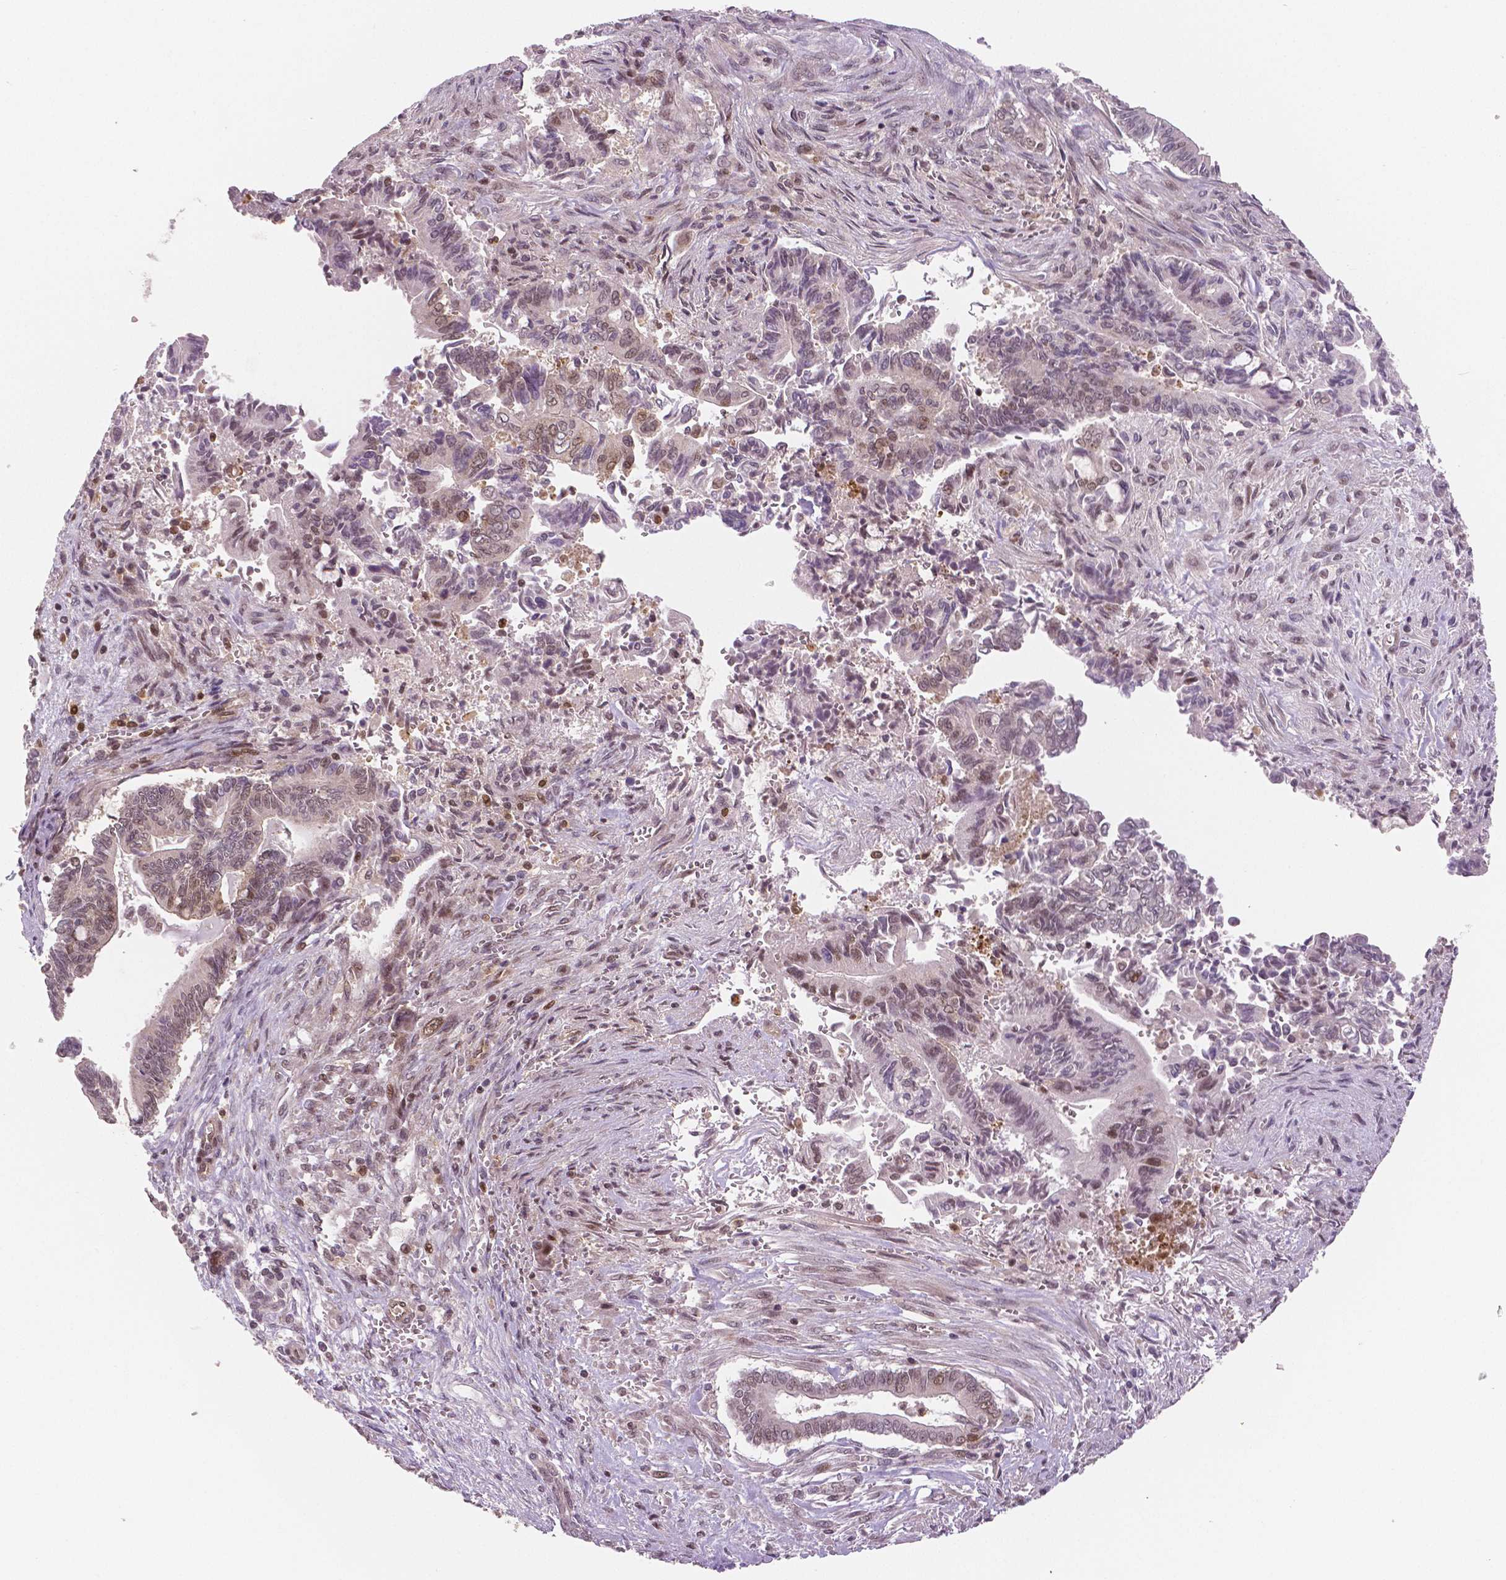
{"staining": {"intensity": "negative", "quantity": "none", "location": "none"}, "tissue": "pancreatic cancer", "cell_type": "Tumor cells", "image_type": "cancer", "snomed": [{"axis": "morphology", "description": "Adenocarcinoma, NOS"}, {"axis": "topography", "description": "Pancreas"}], "caption": "The image demonstrates no staining of tumor cells in adenocarcinoma (pancreatic). Brightfield microscopy of IHC stained with DAB (brown) and hematoxylin (blue), captured at high magnification.", "gene": "STAT3", "patient": {"sex": "male", "age": 68}}